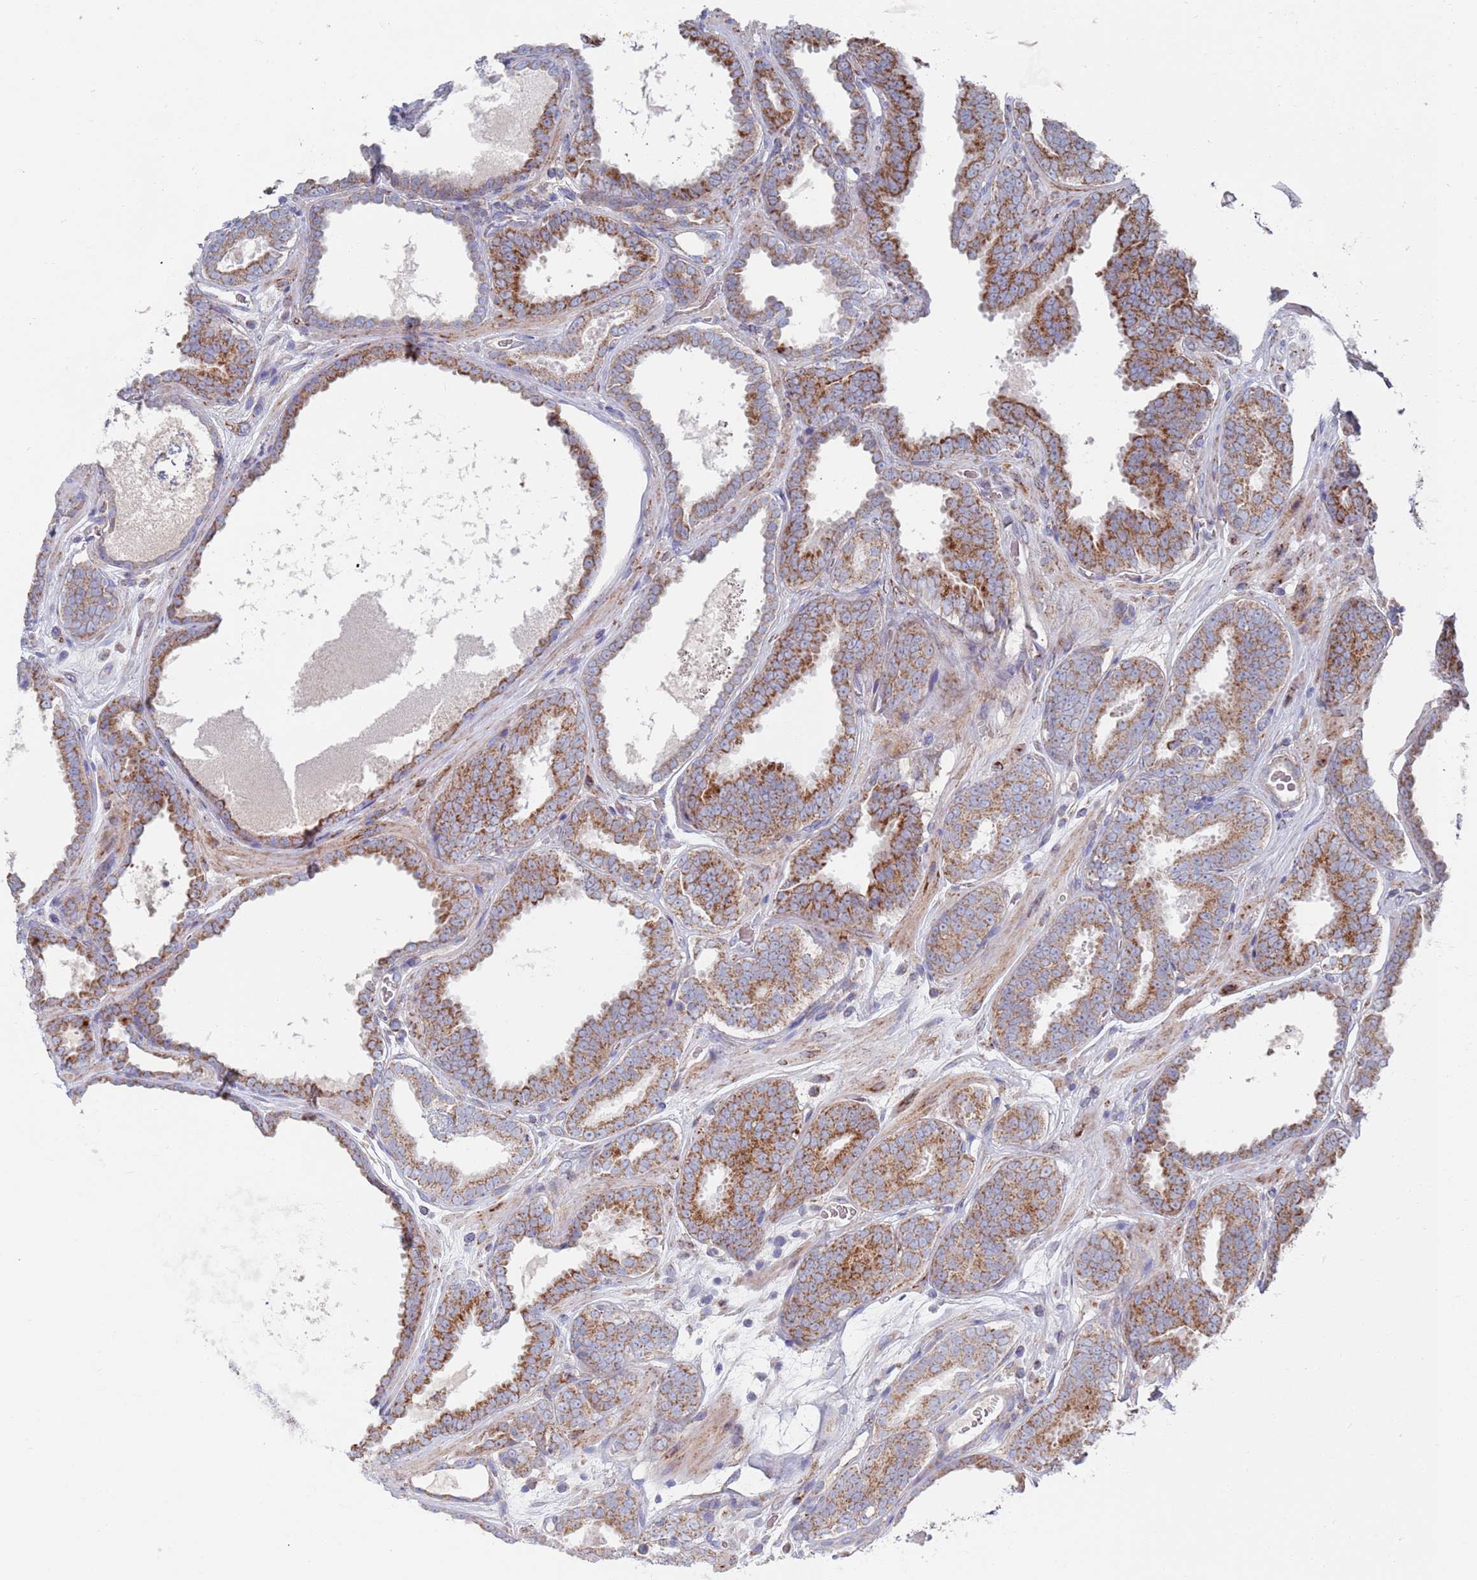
{"staining": {"intensity": "moderate", "quantity": ">75%", "location": "cytoplasmic/membranous"}, "tissue": "prostate cancer", "cell_type": "Tumor cells", "image_type": "cancer", "snomed": [{"axis": "morphology", "description": "Adenocarcinoma, High grade"}, {"axis": "topography", "description": "Prostate"}], "caption": "DAB (3,3'-diaminobenzidine) immunohistochemical staining of prostate cancer (adenocarcinoma (high-grade)) reveals moderate cytoplasmic/membranous protein positivity in approximately >75% of tumor cells.", "gene": "CHCHD6", "patient": {"sex": "male", "age": 72}}